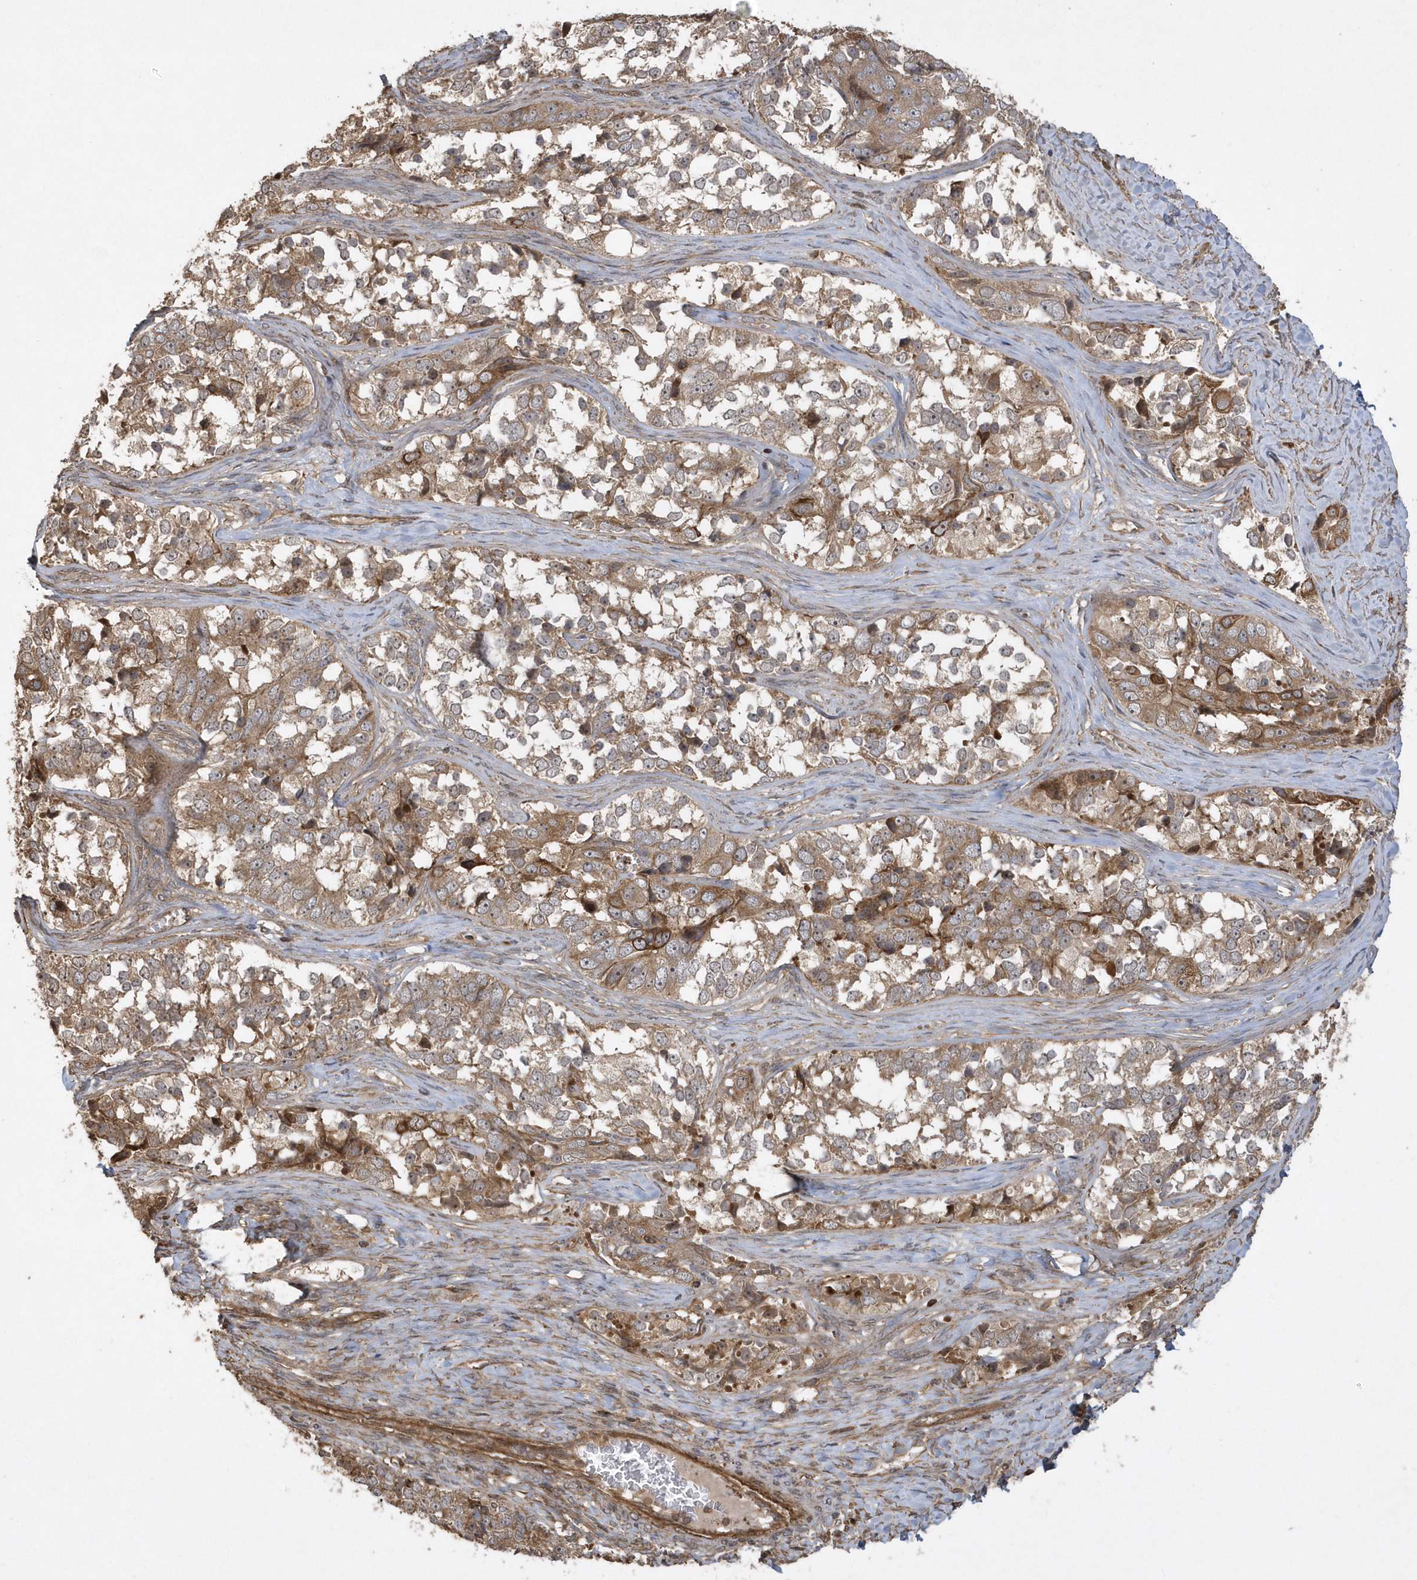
{"staining": {"intensity": "moderate", "quantity": ">75%", "location": "cytoplasmic/membranous"}, "tissue": "ovarian cancer", "cell_type": "Tumor cells", "image_type": "cancer", "snomed": [{"axis": "morphology", "description": "Carcinoma, endometroid"}, {"axis": "topography", "description": "Ovary"}], "caption": "DAB immunohistochemical staining of human ovarian cancer exhibits moderate cytoplasmic/membranous protein positivity in approximately >75% of tumor cells.", "gene": "SENP8", "patient": {"sex": "female", "age": 51}}